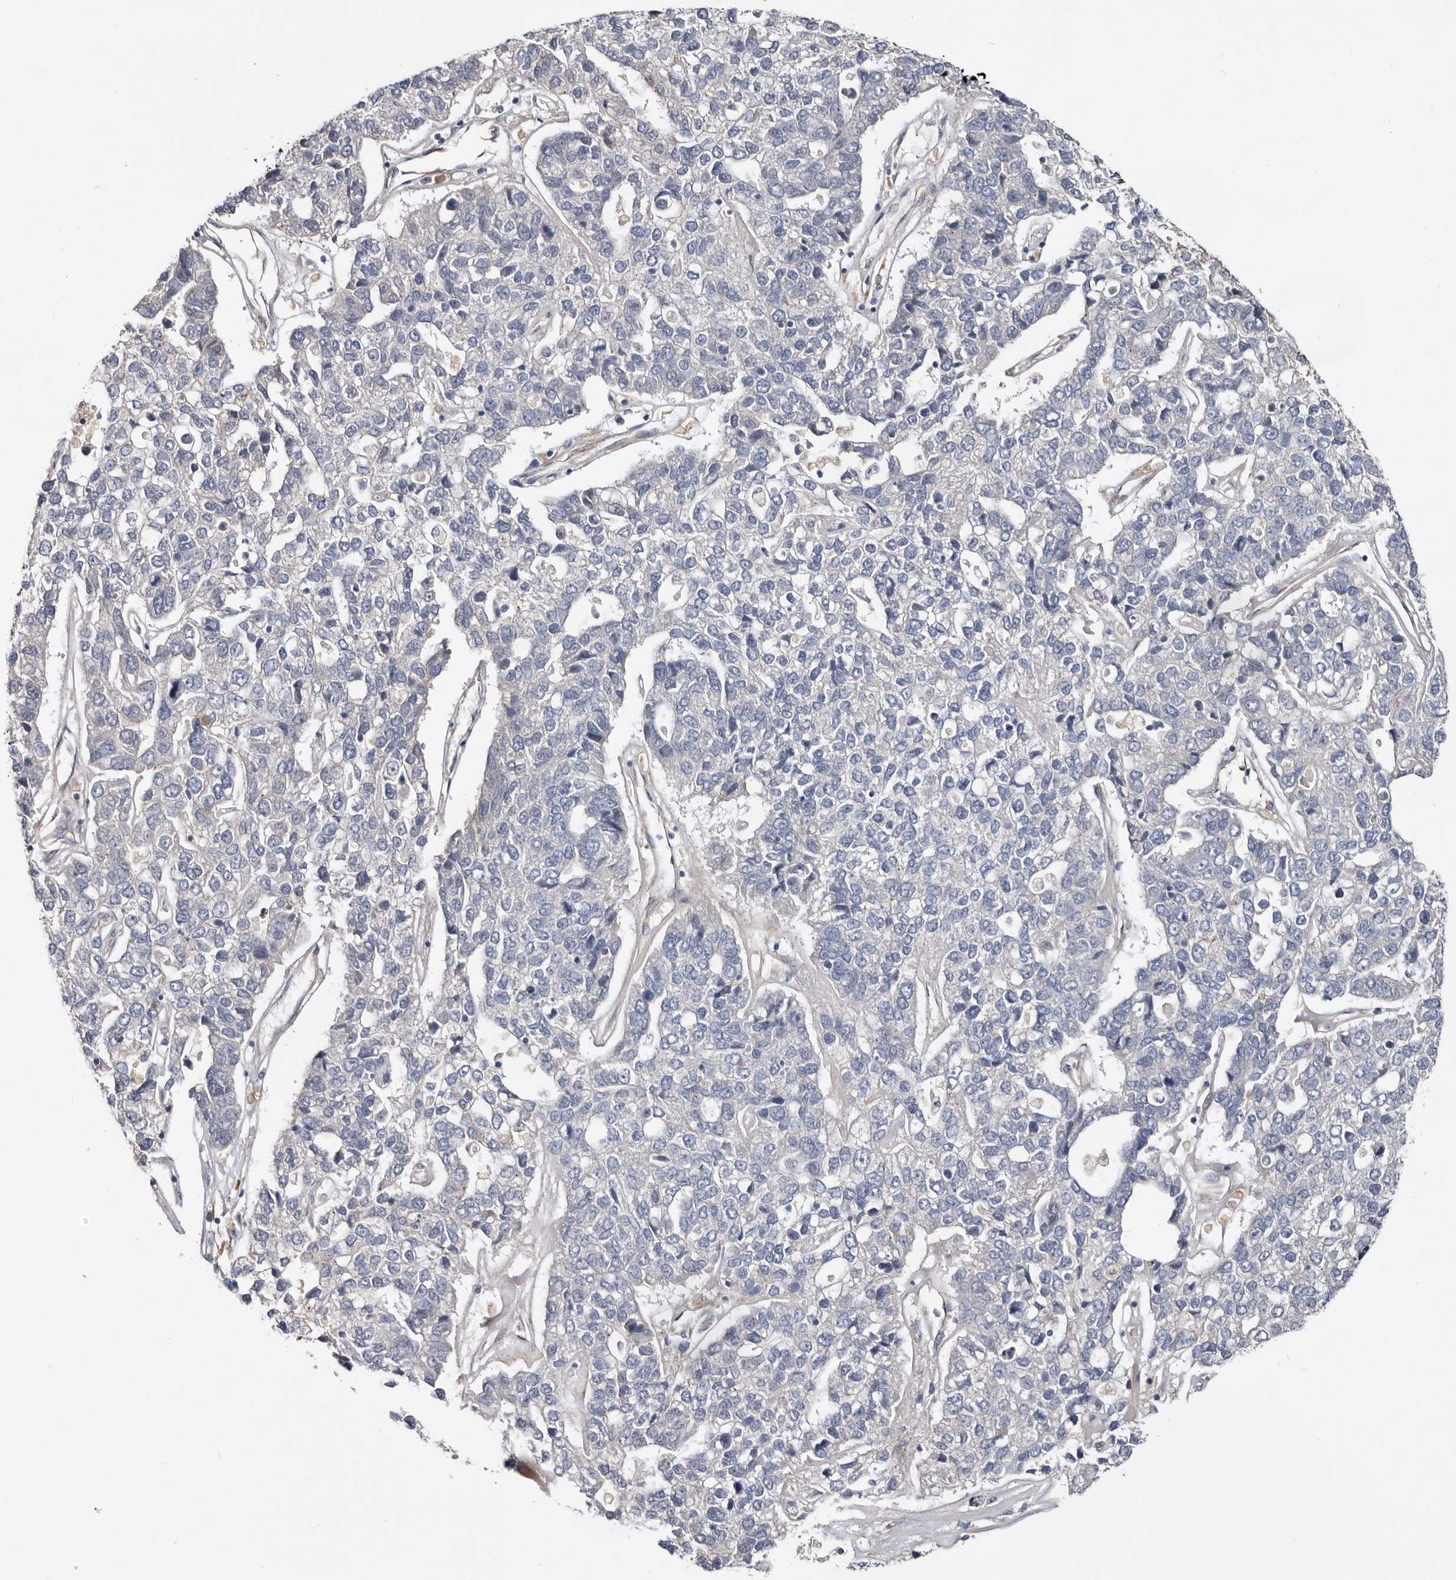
{"staining": {"intensity": "negative", "quantity": "none", "location": "none"}, "tissue": "pancreatic cancer", "cell_type": "Tumor cells", "image_type": "cancer", "snomed": [{"axis": "morphology", "description": "Adenocarcinoma, NOS"}, {"axis": "topography", "description": "Pancreas"}], "caption": "An image of human adenocarcinoma (pancreatic) is negative for staining in tumor cells. Brightfield microscopy of IHC stained with DAB (3,3'-diaminobenzidine) (brown) and hematoxylin (blue), captured at high magnification.", "gene": "USH1C", "patient": {"sex": "female", "age": 61}}